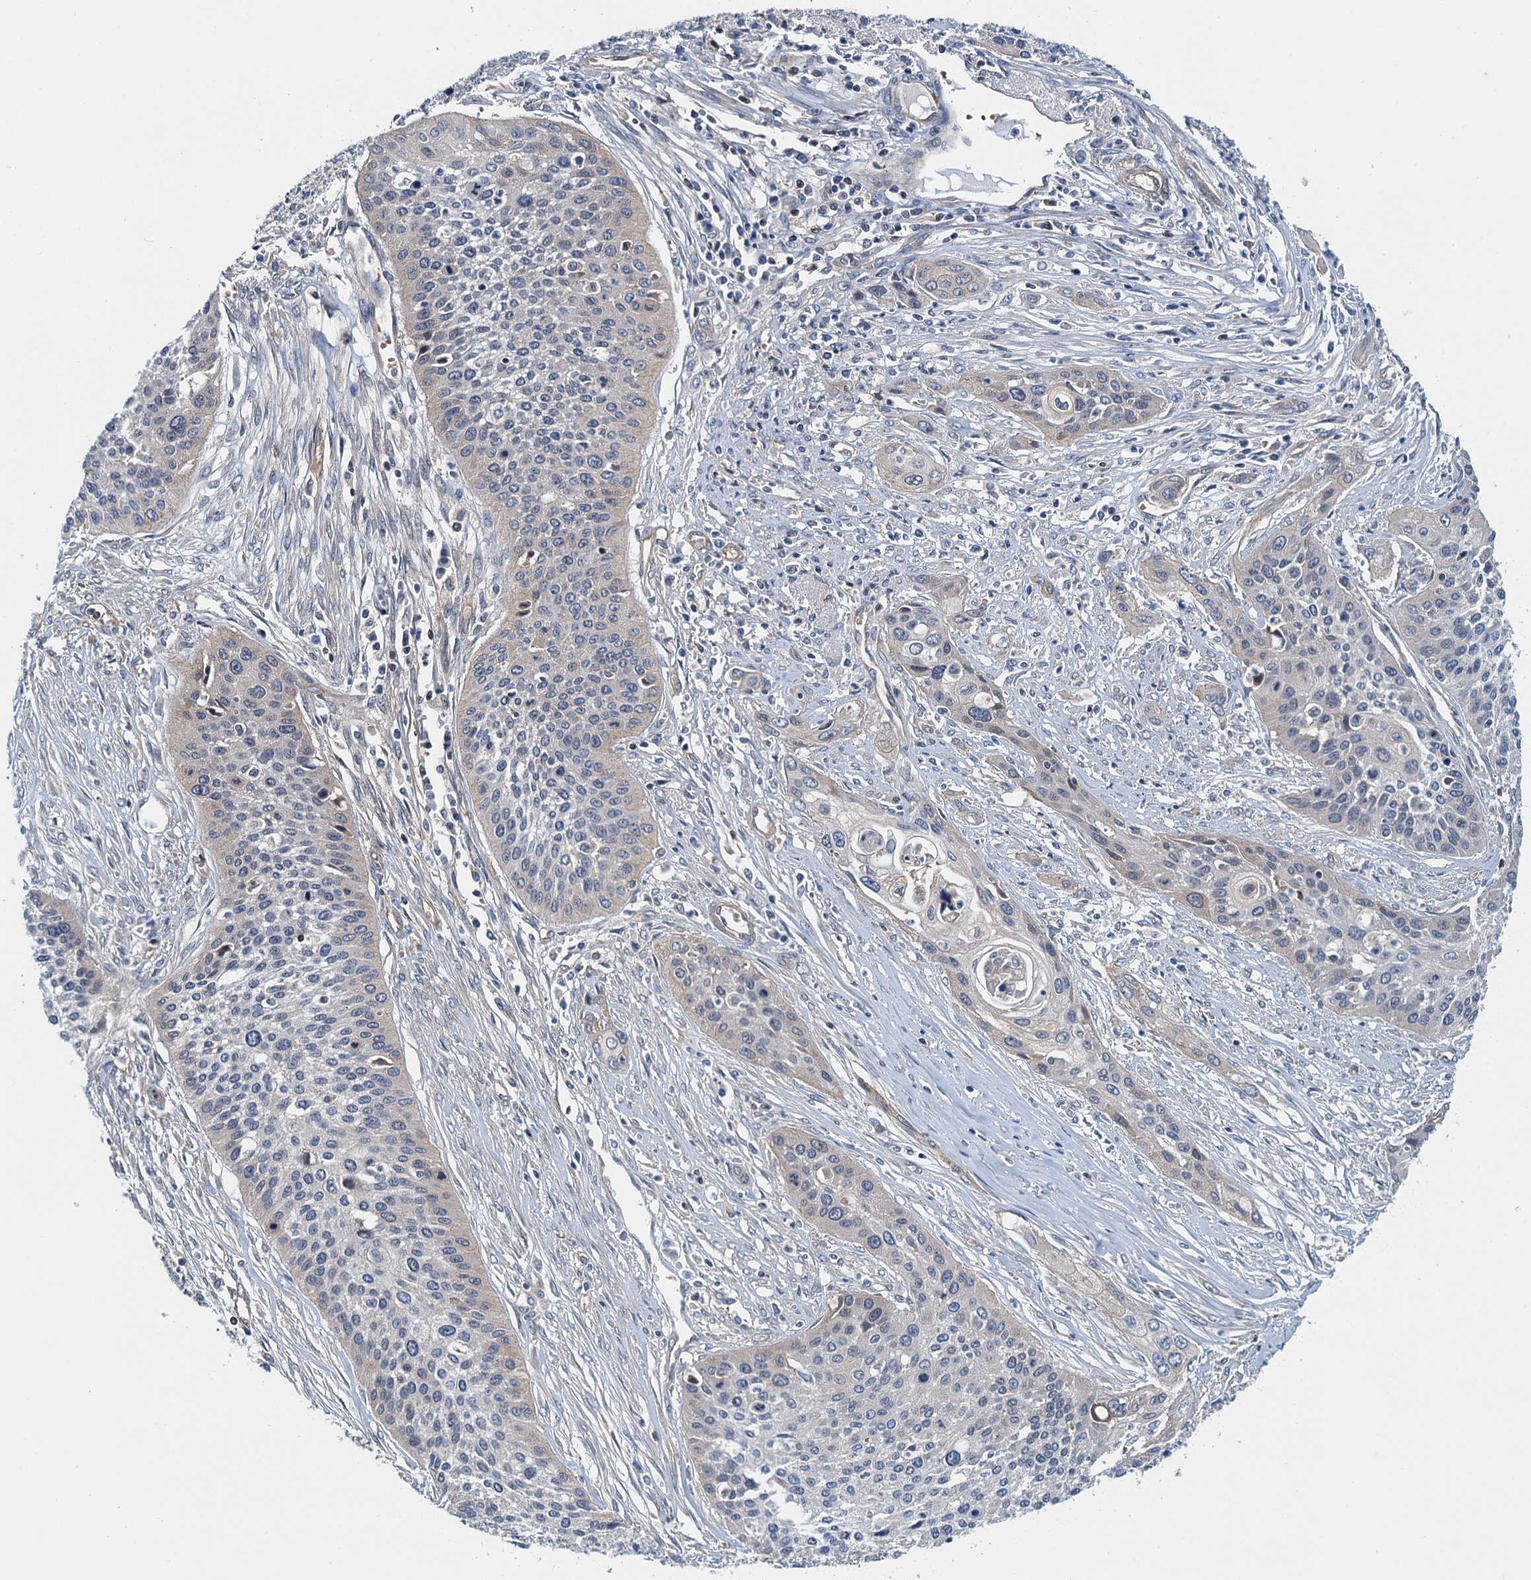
{"staining": {"intensity": "weak", "quantity": "25%-75%", "location": "cytoplasmic/membranous"}, "tissue": "cervical cancer", "cell_type": "Tumor cells", "image_type": "cancer", "snomed": [{"axis": "morphology", "description": "Squamous cell carcinoma, NOS"}, {"axis": "topography", "description": "Cervix"}], "caption": "Immunohistochemical staining of human squamous cell carcinoma (cervical) demonstrates weak cytoplasmic/membranous protein staining in about 25%-75% of tumor cells.", "gene": "ROGDI", "patient": {"sex": "female", "age": 34}}